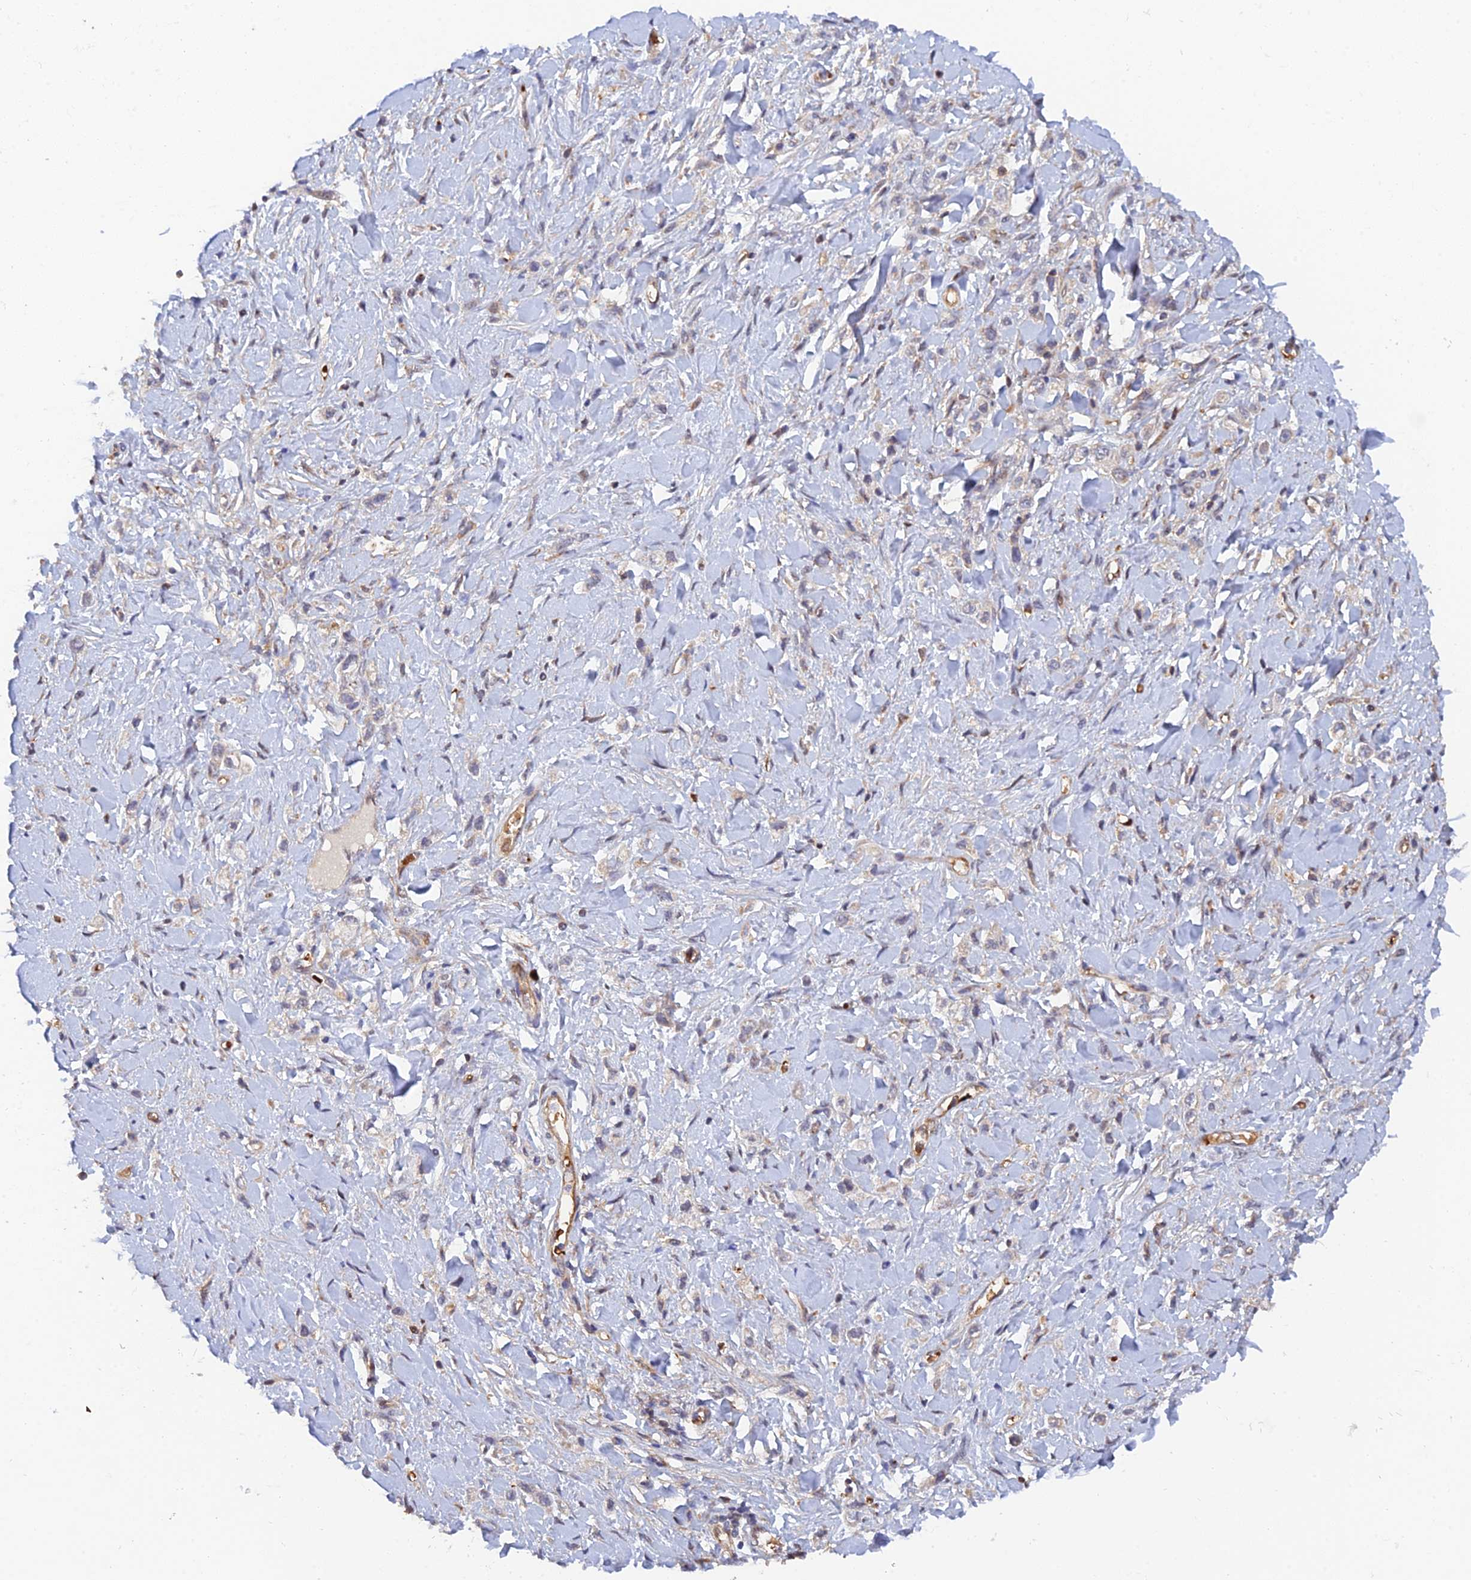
{"staining": {"intensity": "negative", "quantity": "none", "location": "none"}, "tissue": "stomach cancer", "cell_type": "Tumor cells", "image_type": "cancer", "snomed": [{"axis": "morphology", "description": "Adenocarcinoma, NOS"}, {"axis": "topography", "description": "Stomach"}], "caption": "IHC of stomach cancer (adenocarcinoma) demonstrates no positivity in tumor cells.", "gene": "ARL2BP", "patient": {"sex": "female", "age": 65}}